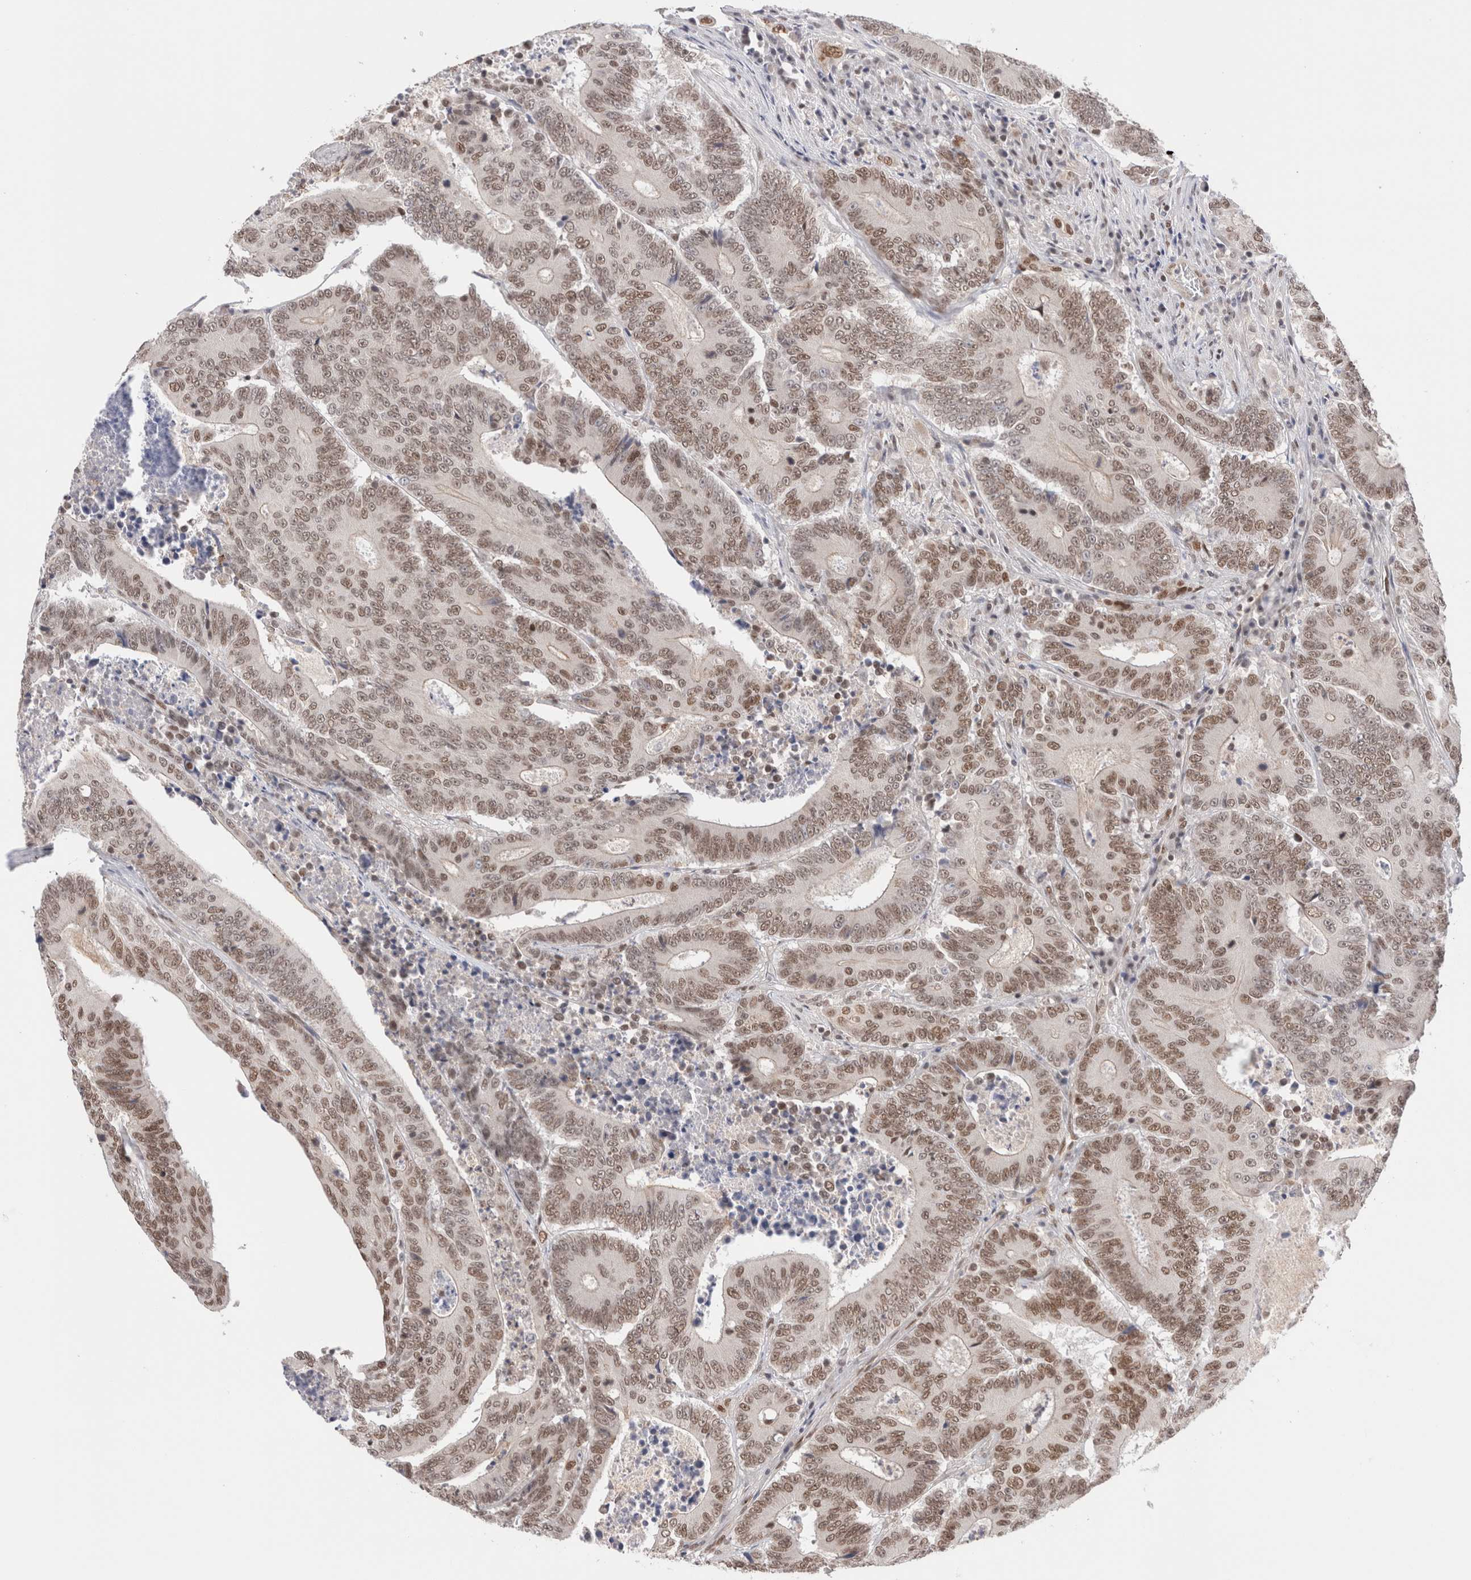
{"staining": {"intensity": "moderate", "quantity": ">75%", "location": "nuclear"}, "tissue": "colorectal cancer", "cell_type": "Tumor cells", "image_type": "cancer", "snomed": [{"axis": "morphology", "description": "Adenocarcinoma, NOS"}, {"axis": "topography", "description": "Colon"}], "caption": "IHC (DAB (3,3'-diaminobenzidine)) staining of human colorectal cancer exhibits moderate nuclear protein expression in approximately >75% of tumor cells. (Brightfield microscopy of DAB IHC at high magnification).", "gene": "GATAD2A", "patient": {"sex": "male", "age": 83}}